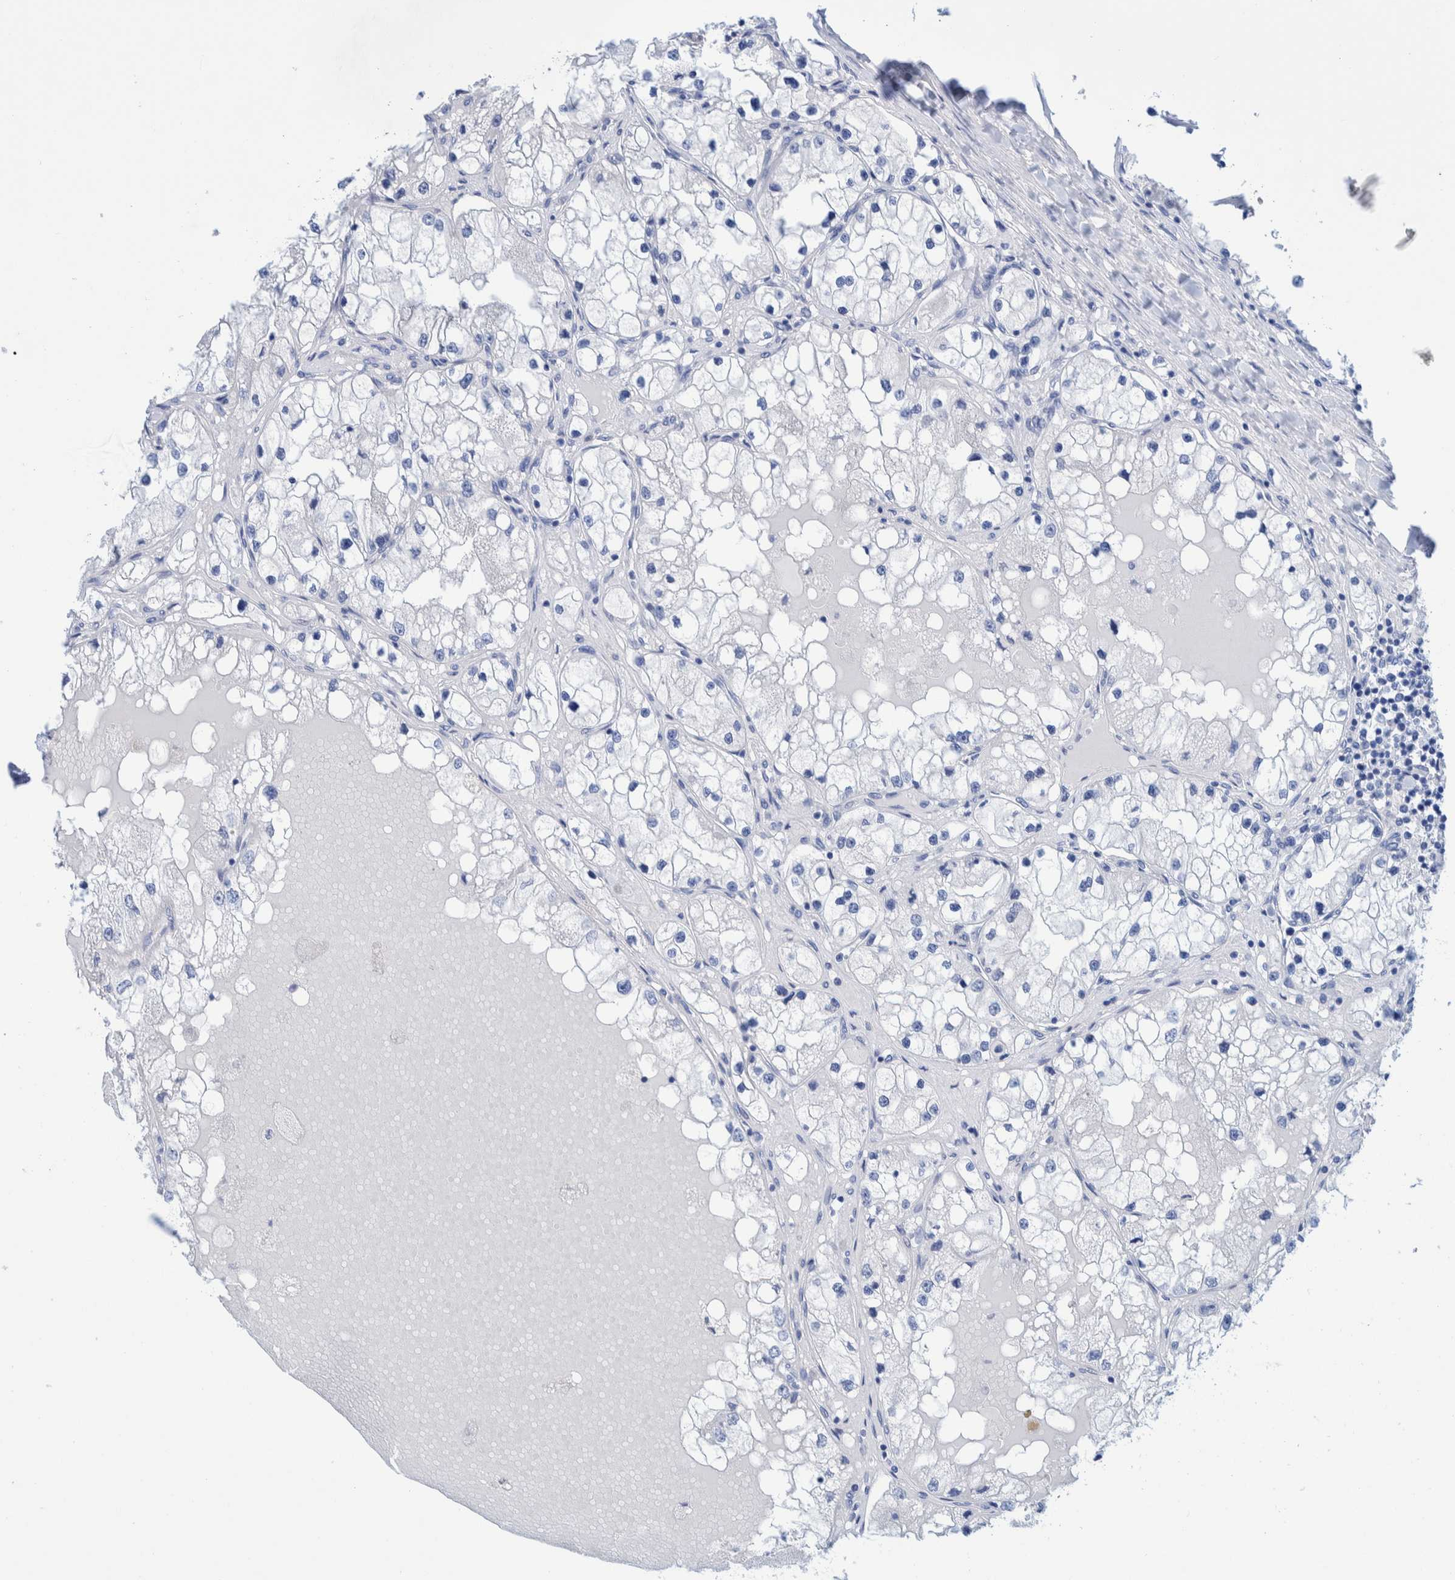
{"staining": {"intensity": "negative", "quantity": "none", "location": "none"}, "tissue": "renal cancer", "cell_type": "Tumor cells", "image_type": "cancer", "snomed": [{"axis": "morphology", "description": "Adenocarcinoma, NOS"}, {"axis": "topography", "description": "Kidney"}], "caption": "The photomicrograph shows no staining of tumor cells in renal adenocarcinoma.", "gene": "PERP", "patient": {"sex": "male", "age": 68}}